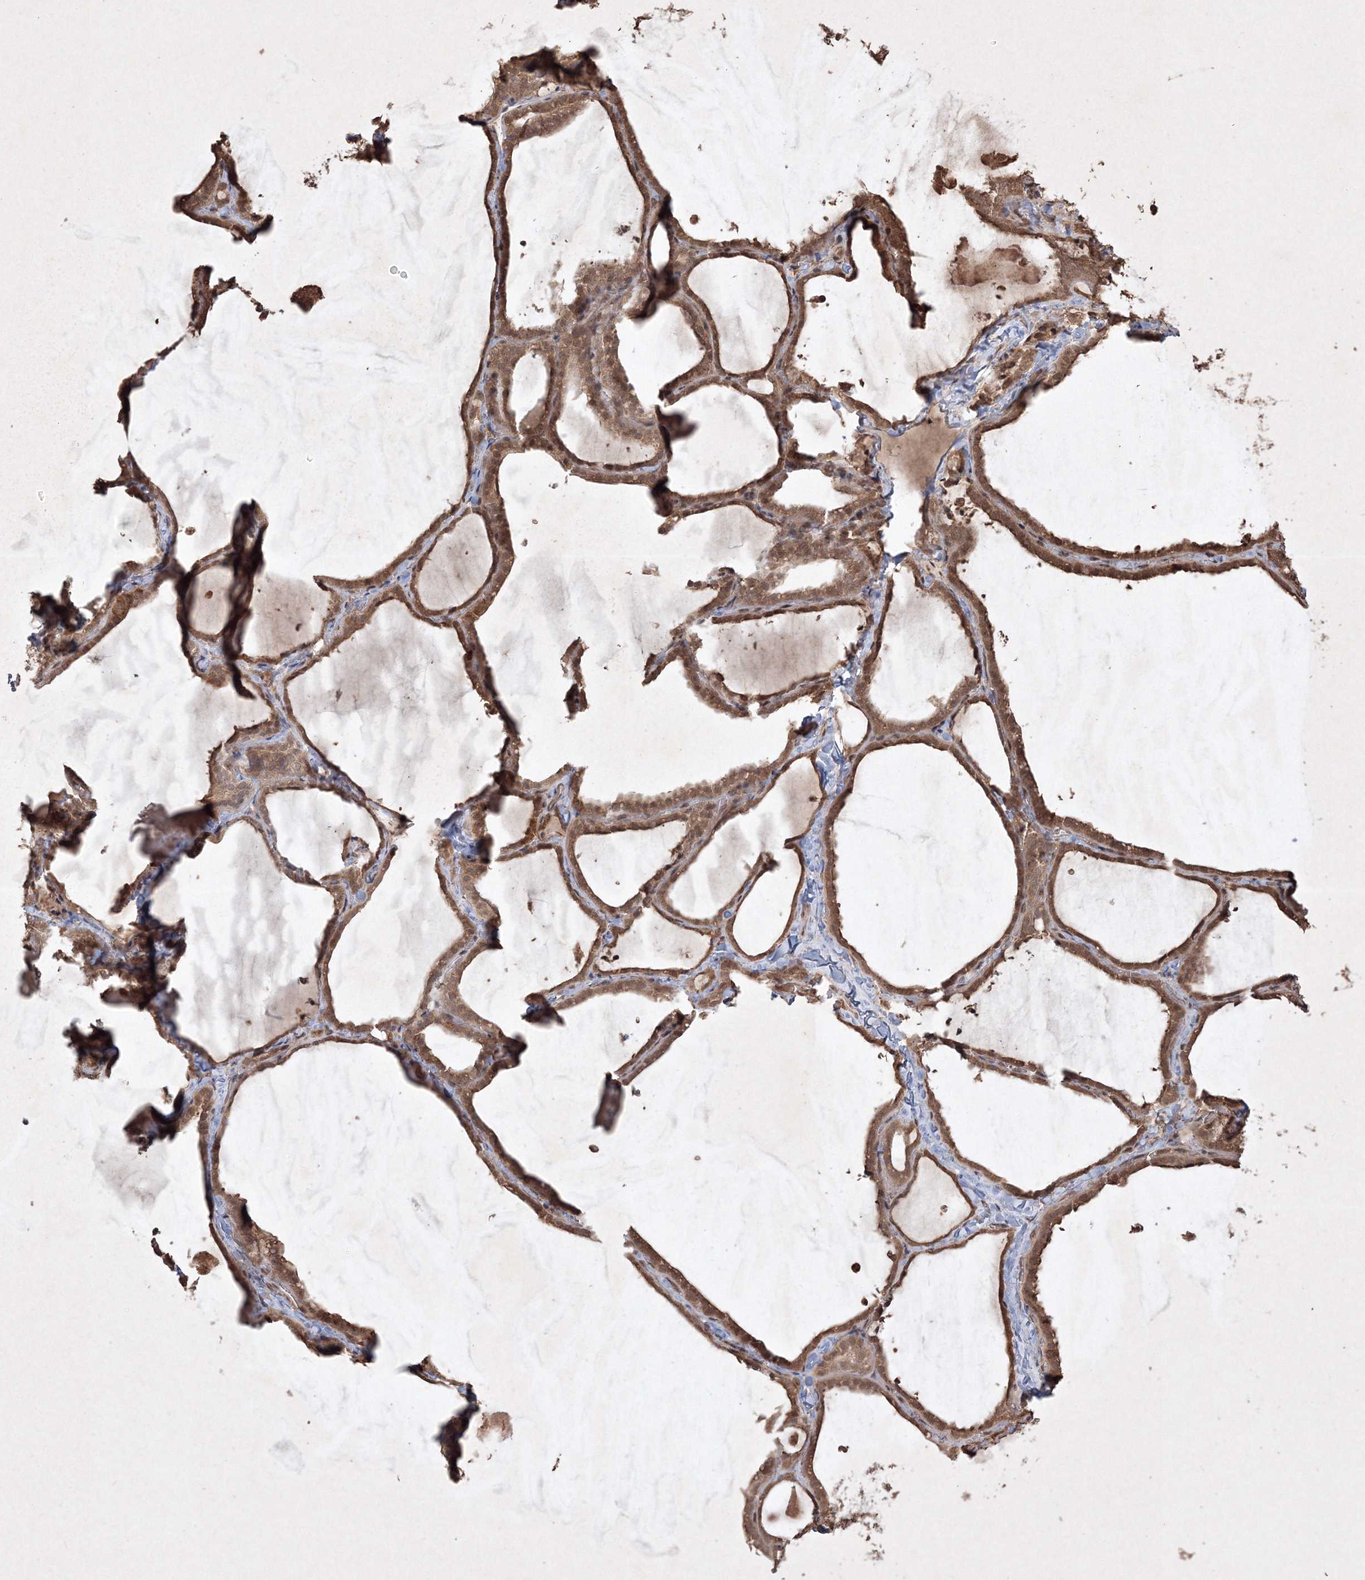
{"staining": {"intensity": "moderate", "quantity": ">75%", "location": "cytoplasmic/membranous,nuclear"}, "tissue": "thyroid gland", "cell_type": "Glandular cells", "image_type": "normal", "snomed": [{"axis": "morphology", "description": "Normal tissue, NOS"}, {"axis": "topography", "description": "Thyroid gland"}], "caption": "Immunohistochemistry (IHC) (DAB (3,3'-diaminobenzidine)) staining of normal thyroid gland demonstrates moderate cytoplasmic/membranous,nuclear protein positivity in about >75% of glandular cells.", "gene": "PELI3", "patient": {"sex": "female", "age": 22}}